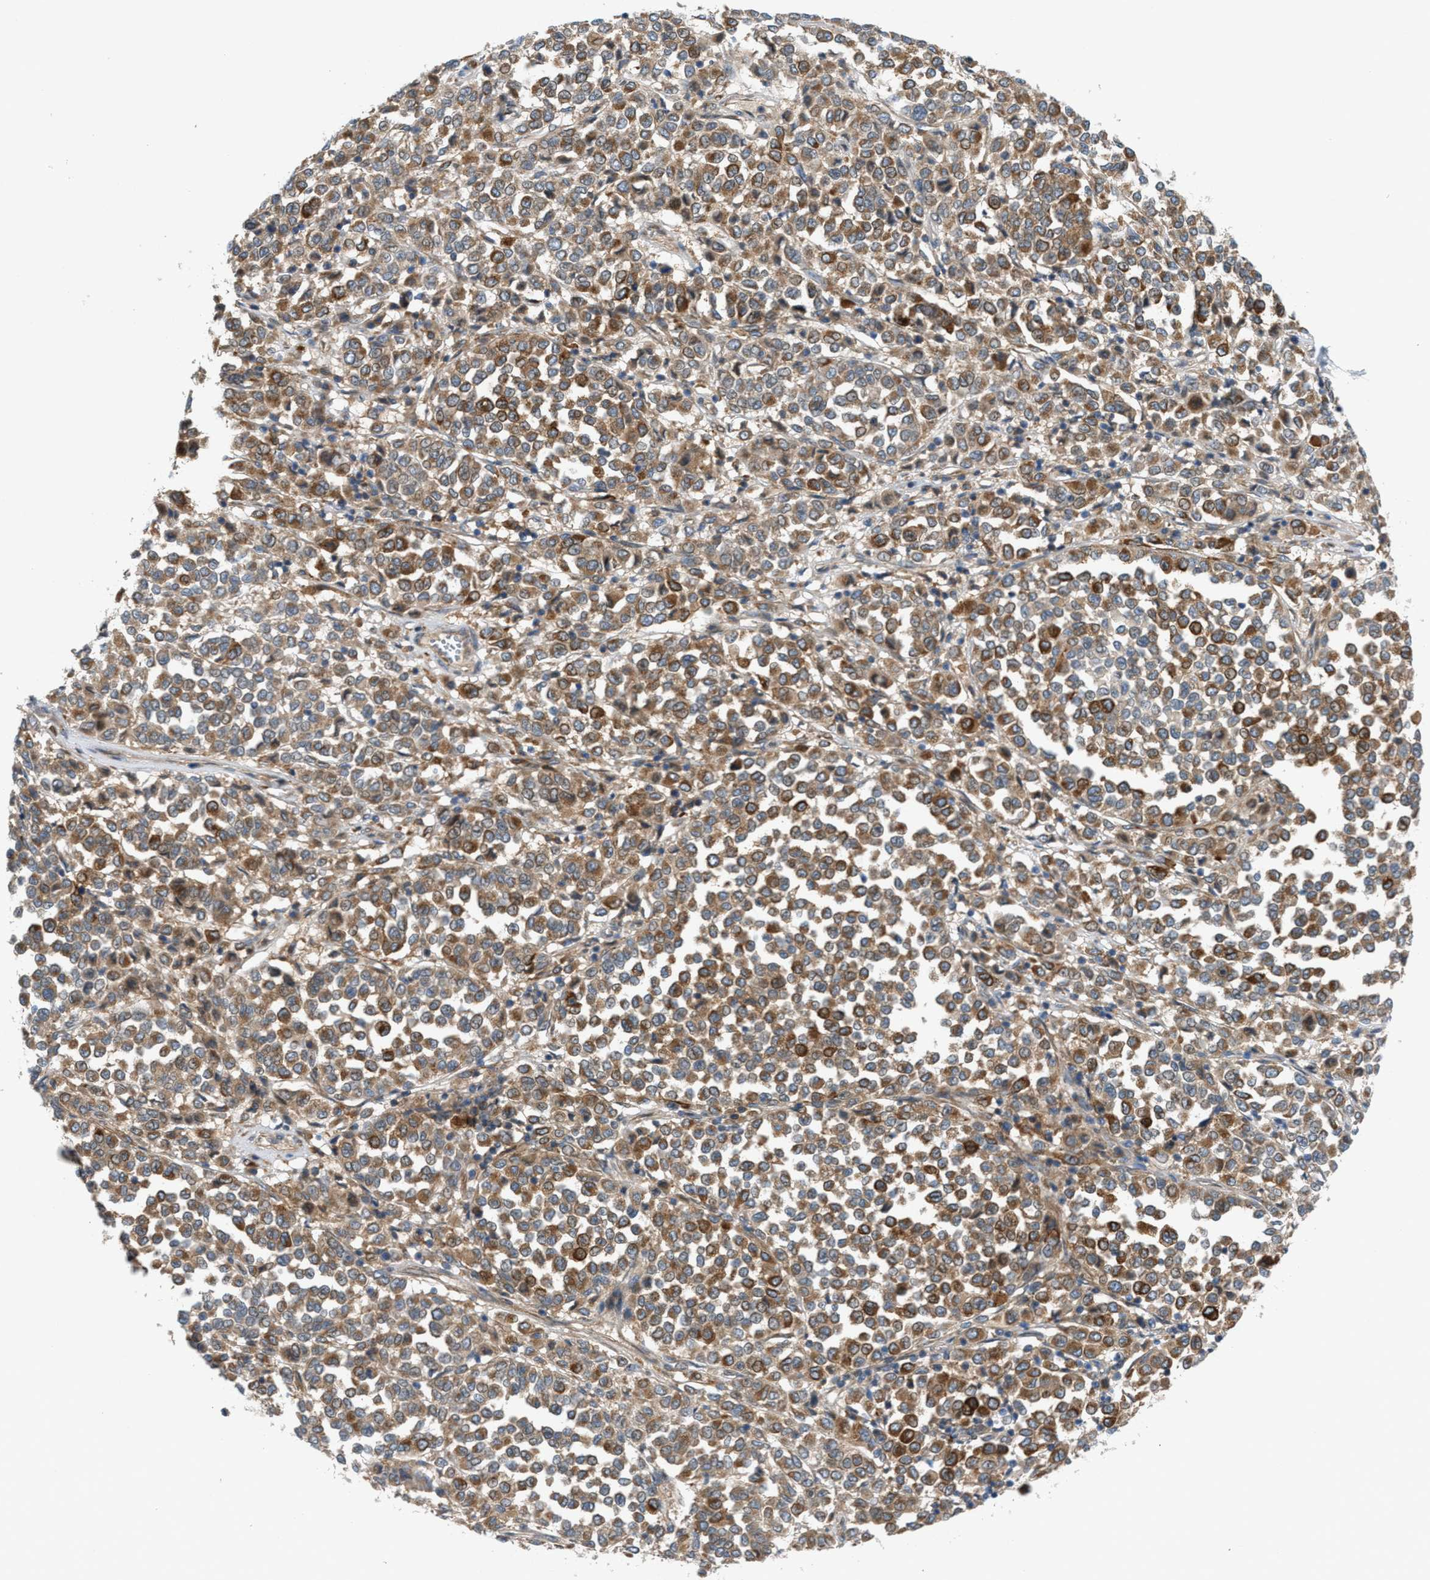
{"staining": {"intensity": "moderate", "quantity": ">75%", "location": "cytoplasmic/membranous"}, "tissue": "melanoma", "cell_type": "Tumor cells", "image_type": "cancer", "snomed": [{"axis": "morphology", "description": "Malignant melanoma, Metastatic site"}, {"axis": "topography", "description": "Pancreas"}], "caption": "A brown stain shows moderate cytoplasmic/membranous staining of a protein in human malignant melanoma (metastatic site) tumor cells.", "gene": "CYB5D1", "patient": {"sex": "female", "age": 30}}